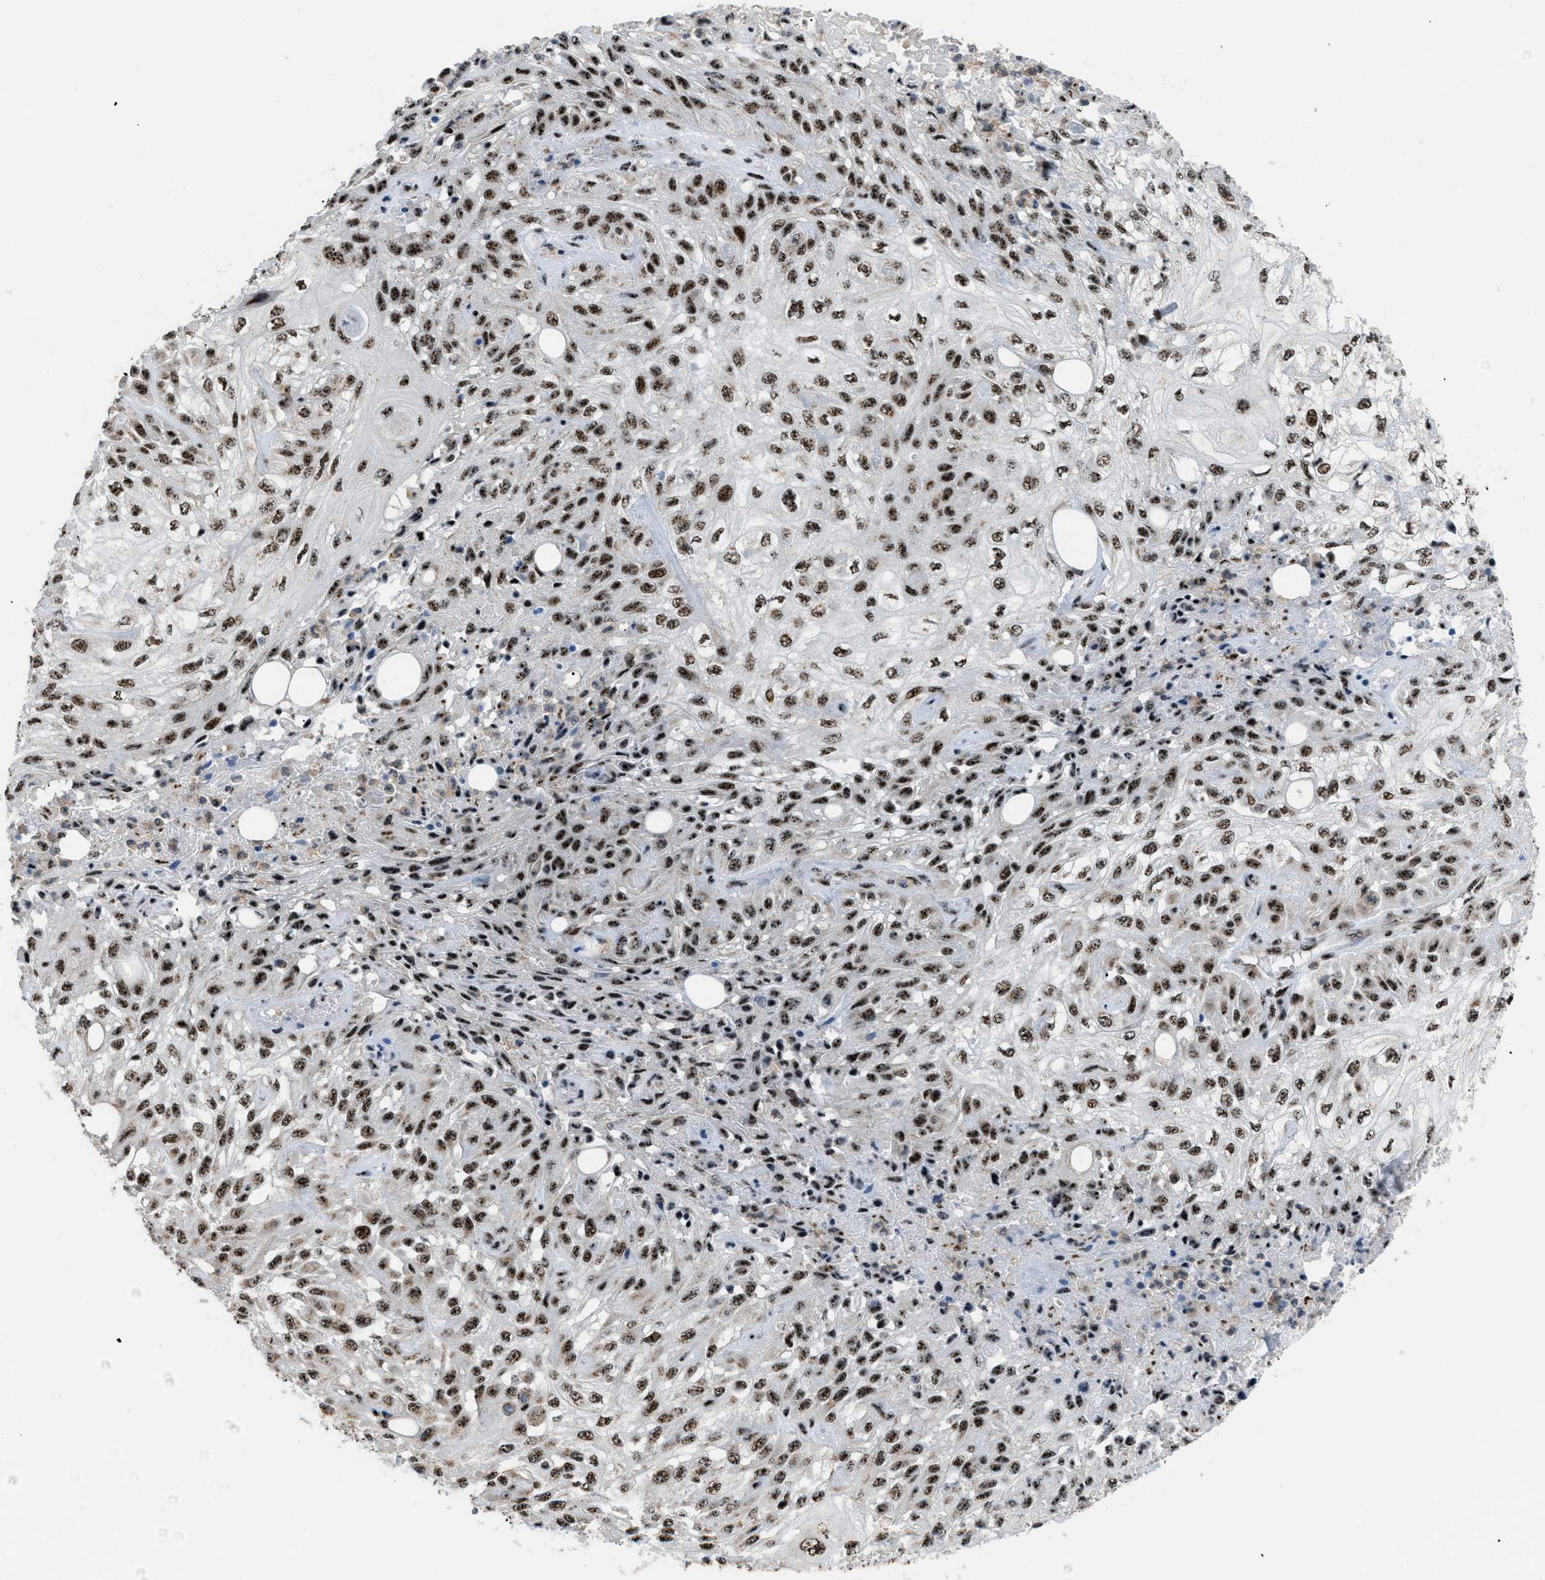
{"staining": {"intensity": "strong", "quantity": ">75%", "location": "nuclear"}, "tissue": "skin cancer", "cell_type": "Tumor cells", "image_type": "cancer", "snomed": [{"axis": "morphology", "description": "Squamous cell carcinoma, NOS"}, {"axis": "morphology", "description": "Squamous cell carcinoma, metastatic, NOS"}, {"axis": "topography", "description": "Skin"}, {"axis": "topography", "description": "Lymph node"}], "caption": "IHC (DAB) staining of skin cancer reveals strong nuclear protein staining in about >75% of tumor cells. Using DAB (3,3'-diaminobenzidine) (brown) and hematoxylin (blue) stains, captured at high magnification using brightfield microscopy.", "gene": "CDR2", "patient": {"sex": "male", "age": 75}}